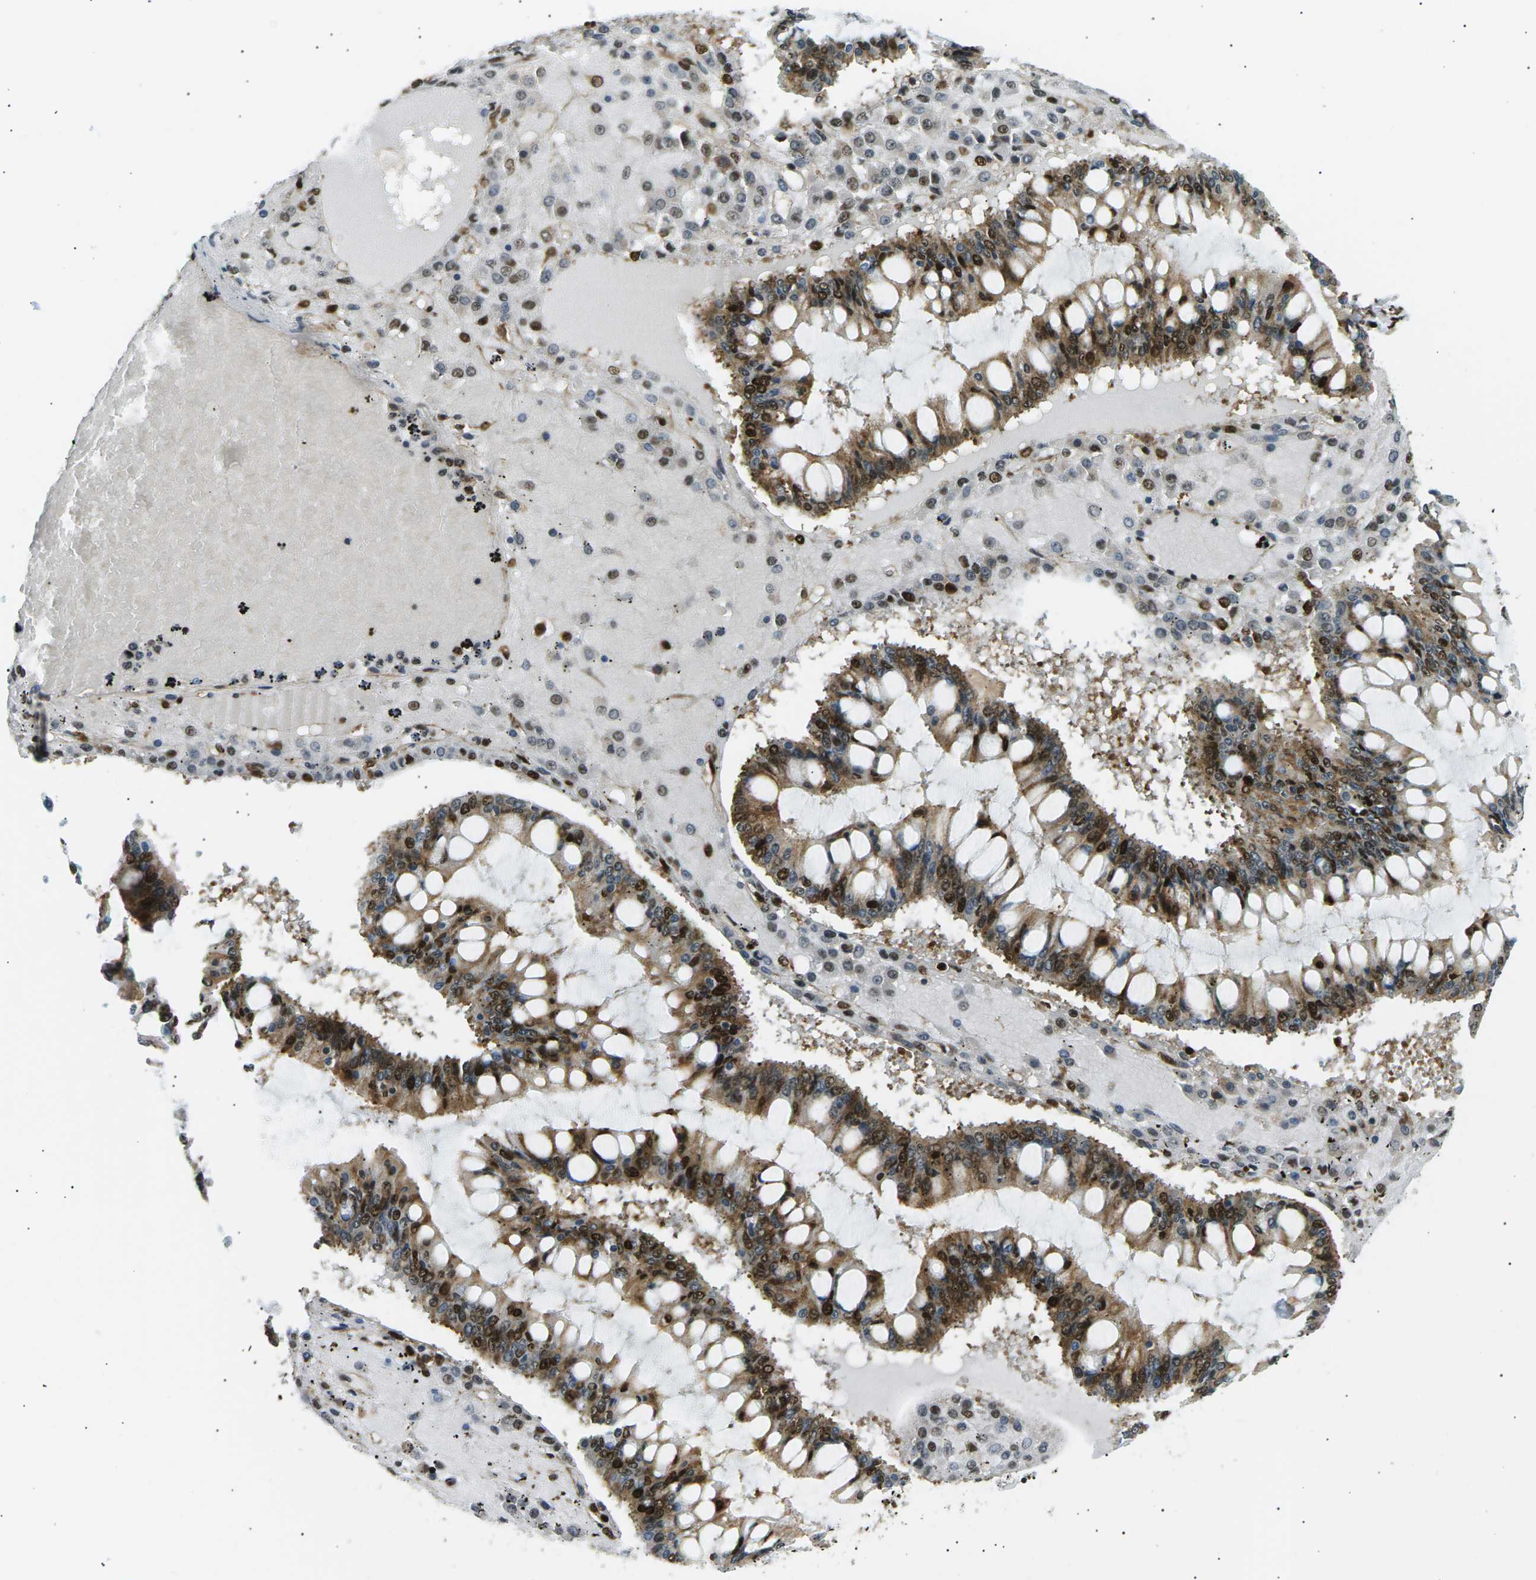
{"staining": {"intensity": "strong", "quantity": "25%-75%", "location": "cytoplasmic/membranous,nuclear"}, "tissue": "ovarian cancer", "cell_type": "Tumor cells", "image_type": "cancer", "snomed": [{"axis": "morphology", "description": "Cystadenocarcinoma, mucinous, NOS"}, {"axis": "topography", "description": "Ovary"}], "caption": "An immunohistochemistry (IHC) micrograph of neoplastic tissue is shown. Protein staining in brown shows strong cytoplasmic/membranous and nuclear positivity in ovarian mucinous cystadenocarcinoma within tumor cells.", "gene": "RPA2", "patient": {"sex": "female", "age": 73}}